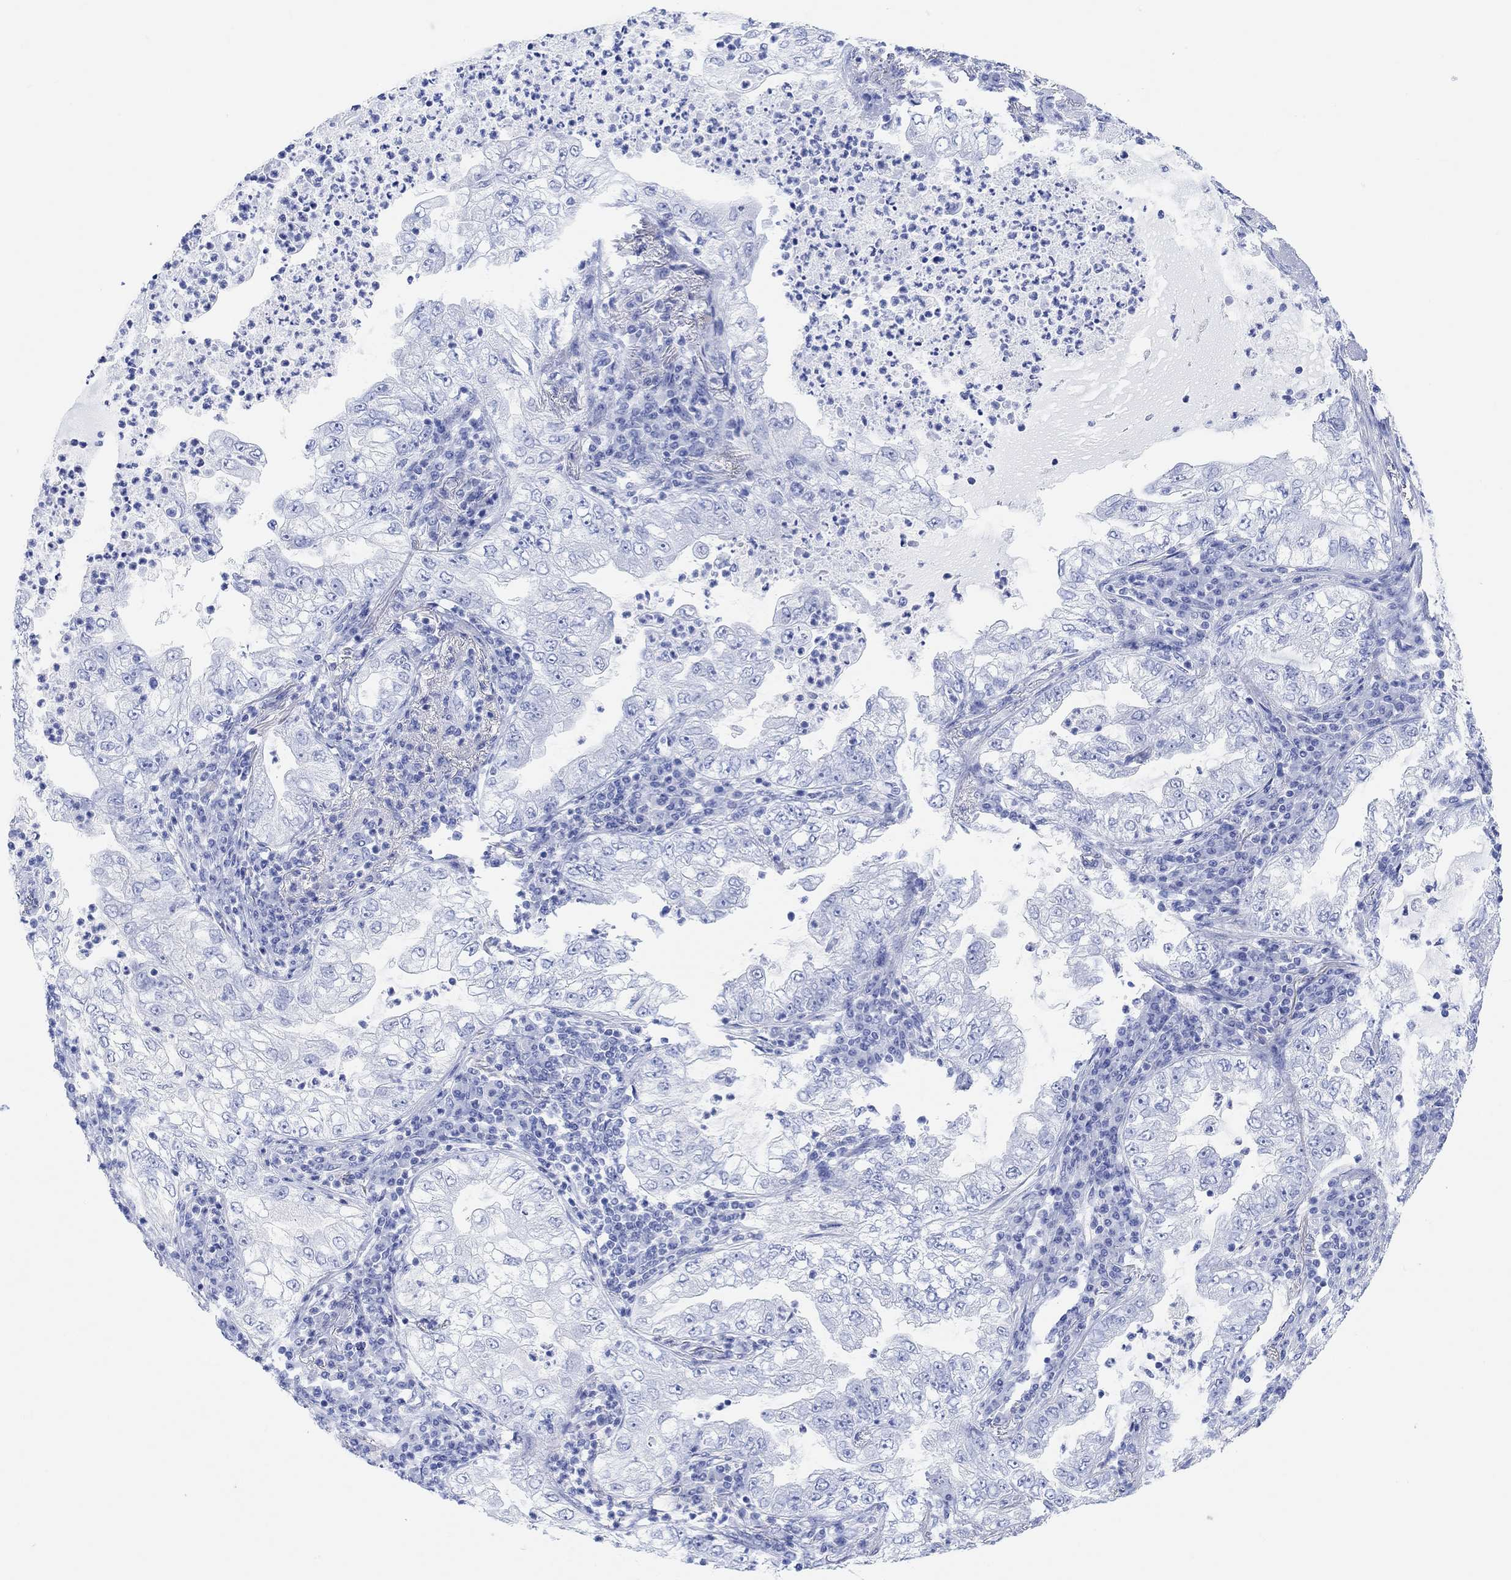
{"staining": {"intensity": "negative", "quantity": "none", "location": "none"}, "tissue": "lung cancer", "cell_type": "Tumor cells", "image_type": "cancer", "snomed": [{"axis": "morphology", "description": "Adenocarcinoma, NOS"}, {"axis": "topography", "description": "Lung"}], "caption": "Immunohistochemistry image of neoplastic tissue: adenocarcinoma (lung) stained with DAB exhibits no significant protein staining in tumor cells. Brightfield microscopy of immunohistochemistry (IHC) stained with DAB (brown) and hematoxylin (blue), captured at high magnification.", "gene": "ANKRD33", "patient": {"sex": "female", "age": 73}}